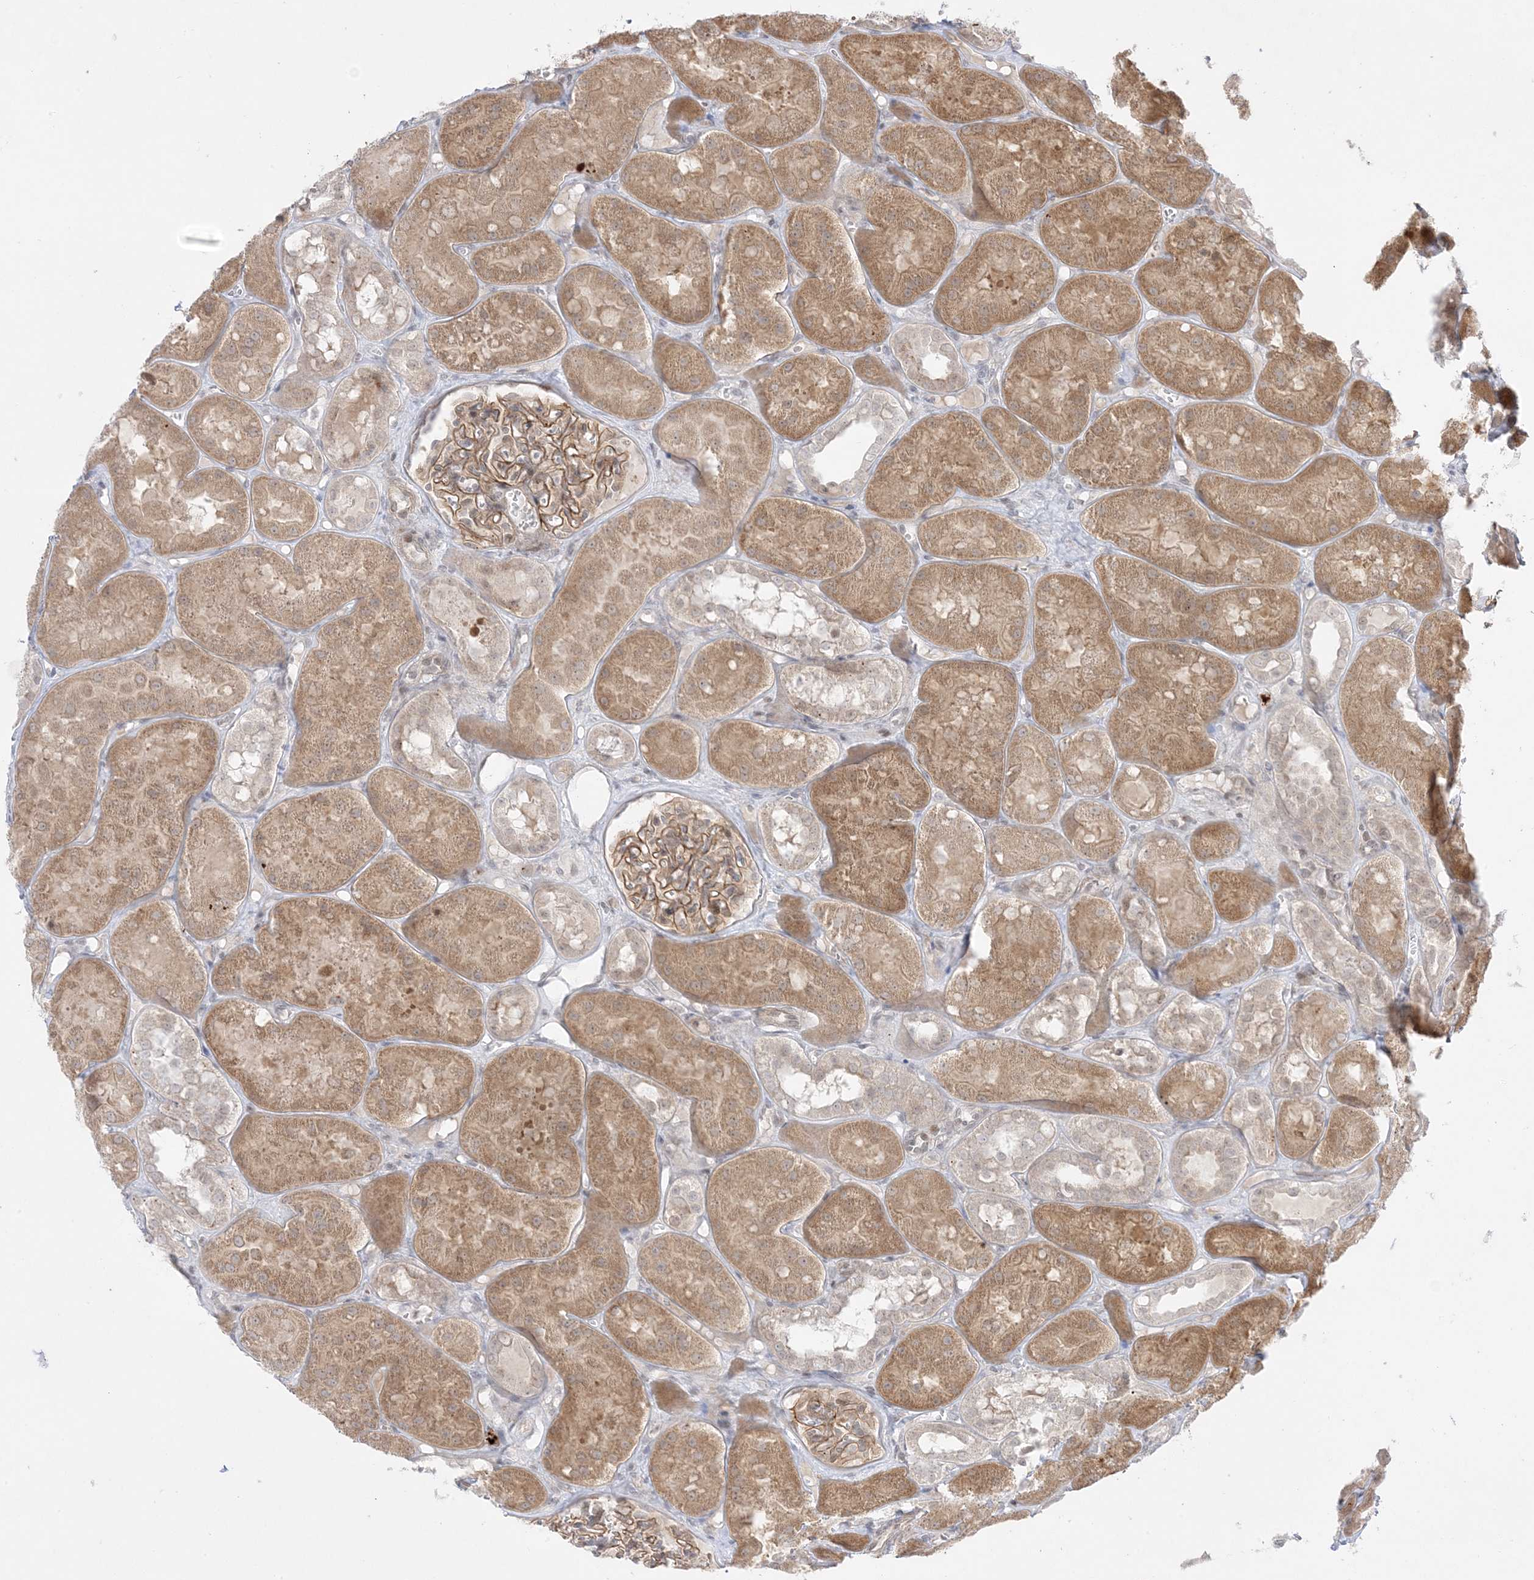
{"staining": {"intensity": "moderate", "quantity": ">75%", "location": "cytoplasmic/membranous"}, "tissue": "kidney", "cell_type": "Cells in glomeruli", "image_type": "normal", "snomed": [{"axis": "morphology", "description": "Normal tissue, NOS"}, {"axis": "topography", "description": "Kidney"}], "caption": "Kidney stained for a protein displays moderate cytoplasmic/membranous positivity in cells in glomeruli. (DAB IHC, brown staining for protein, blue staining for nuclei).", "gene": "PTK6", "patient": {"sex": "male", "age": 16}}